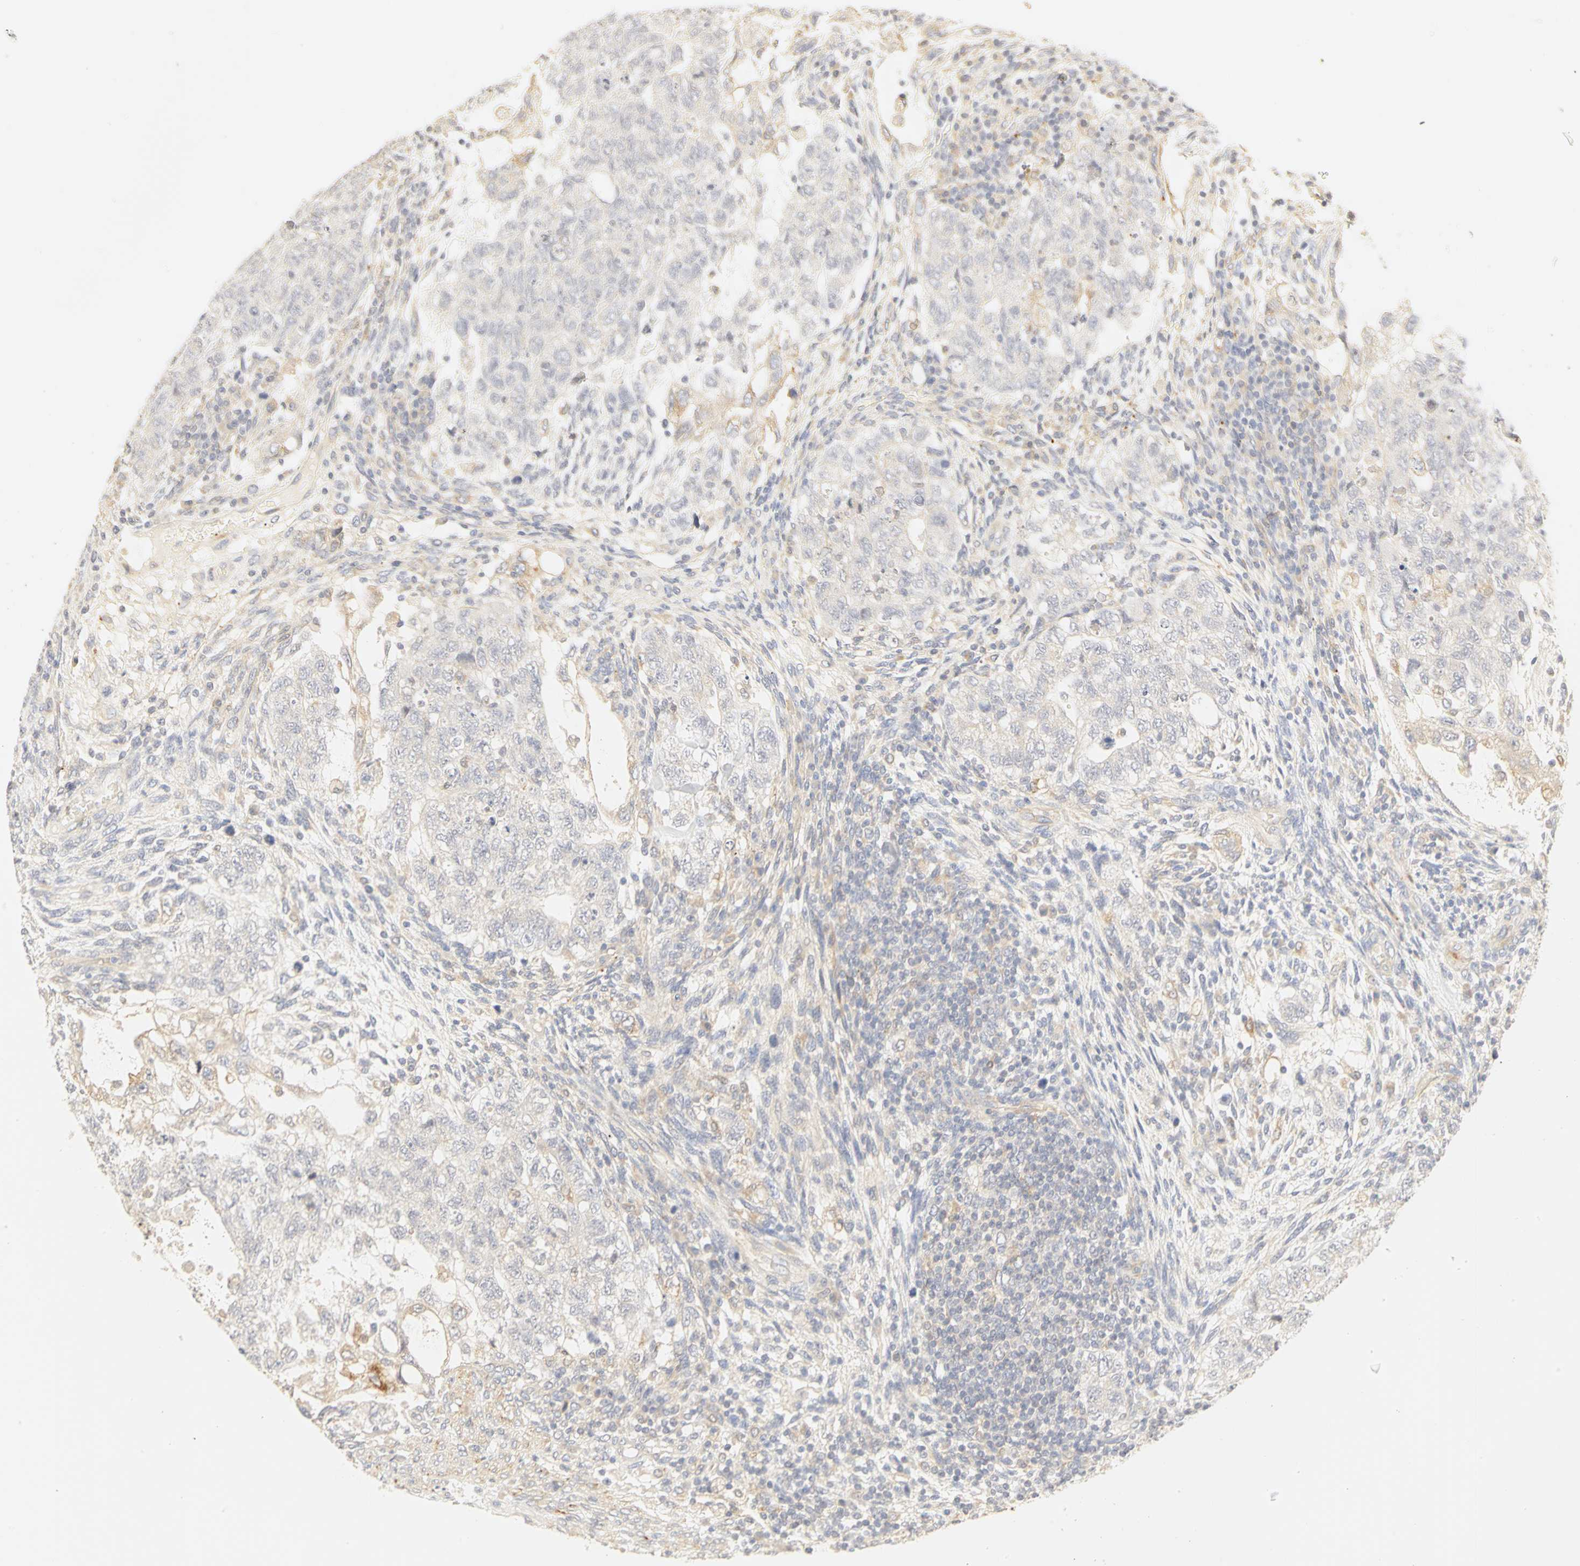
{"staining": {"intensity": "weak", "quantity": ">75%", "location": "cytoplasmic/membranous"}, "tissue": "testis cancer", "cell_type": "Tumor cells", "image_type": "cancer", "snomed": [{"axis": "morphology", "description": "Normal tissue, NOS"}, {"axis": "morphology", "description": "Carcinoma, Embryonal, NOS"}, {"axis": "topography", "description": "Testis"}], "caption": "Testis cancer (embryonal carcinoma) tissue reveals weak cytoplasmic/membranous staining in about >75% of tumor cells, visualized by immunohistochemistry.", "gene": "GNRH2", "patient": {"sex": "male", "age": 36}}